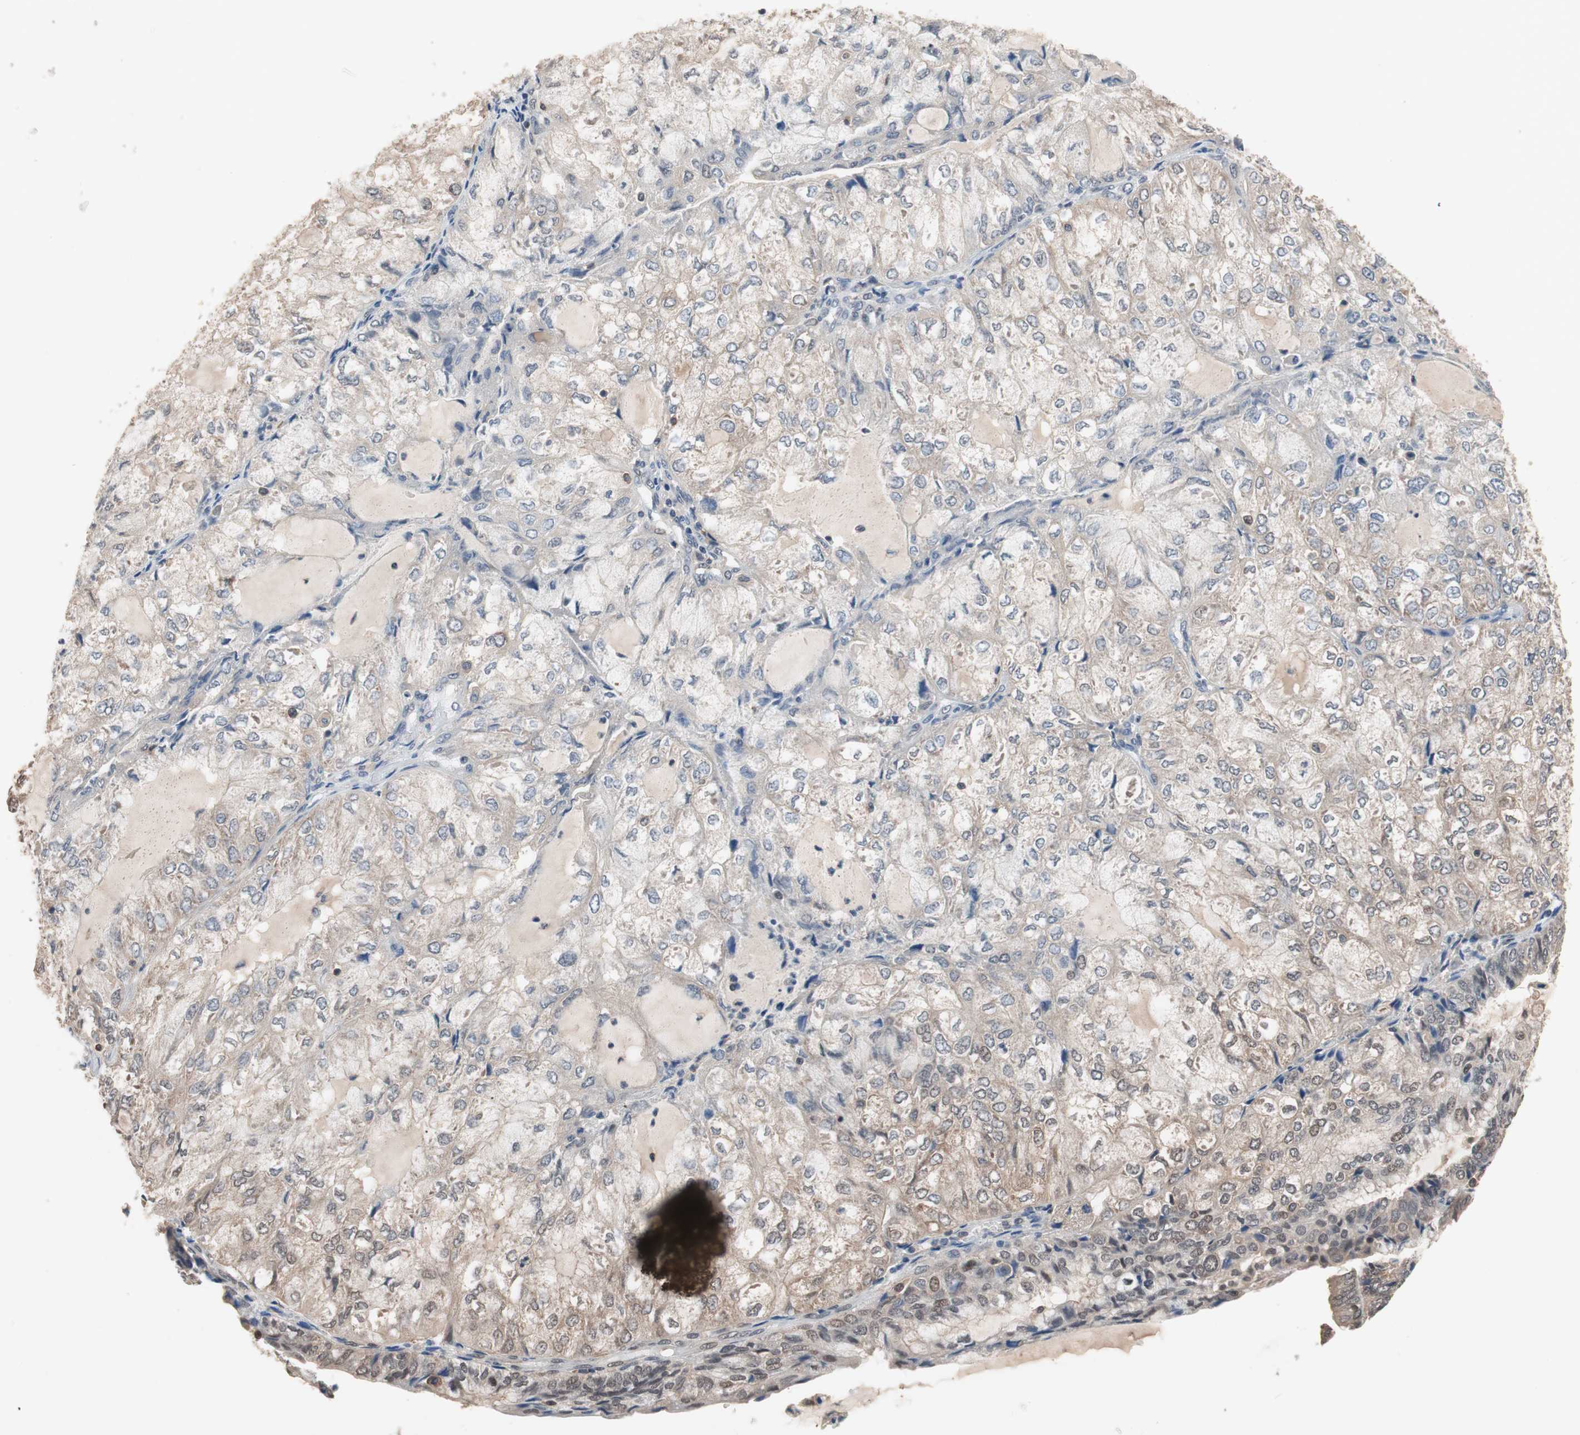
{"staining": {"intensity": "moderate", "quantity": ">75%", "location": "cytoplasmic/membranous,nuclear"}, "tissue": "endometrial cancer", "cell_type": "Tumor cells", "image_type": "cancer", "snomed": [{"axis": "morphology", "description": "Adenocarcinoma, NOS"}, {"axis": "topography", "description": "Endometrium"}], "caption": "A photomicrograph of human endometrial cancer stained for a protein demonstrates moderate cytoplasmic/membranous and nuclear brown staining in tumor cells. Immunohistochemistry stains the protein in brown and the nuclei are stained blue.", "gene": "GART", "patient": {"sex": "female", "age": 81}}